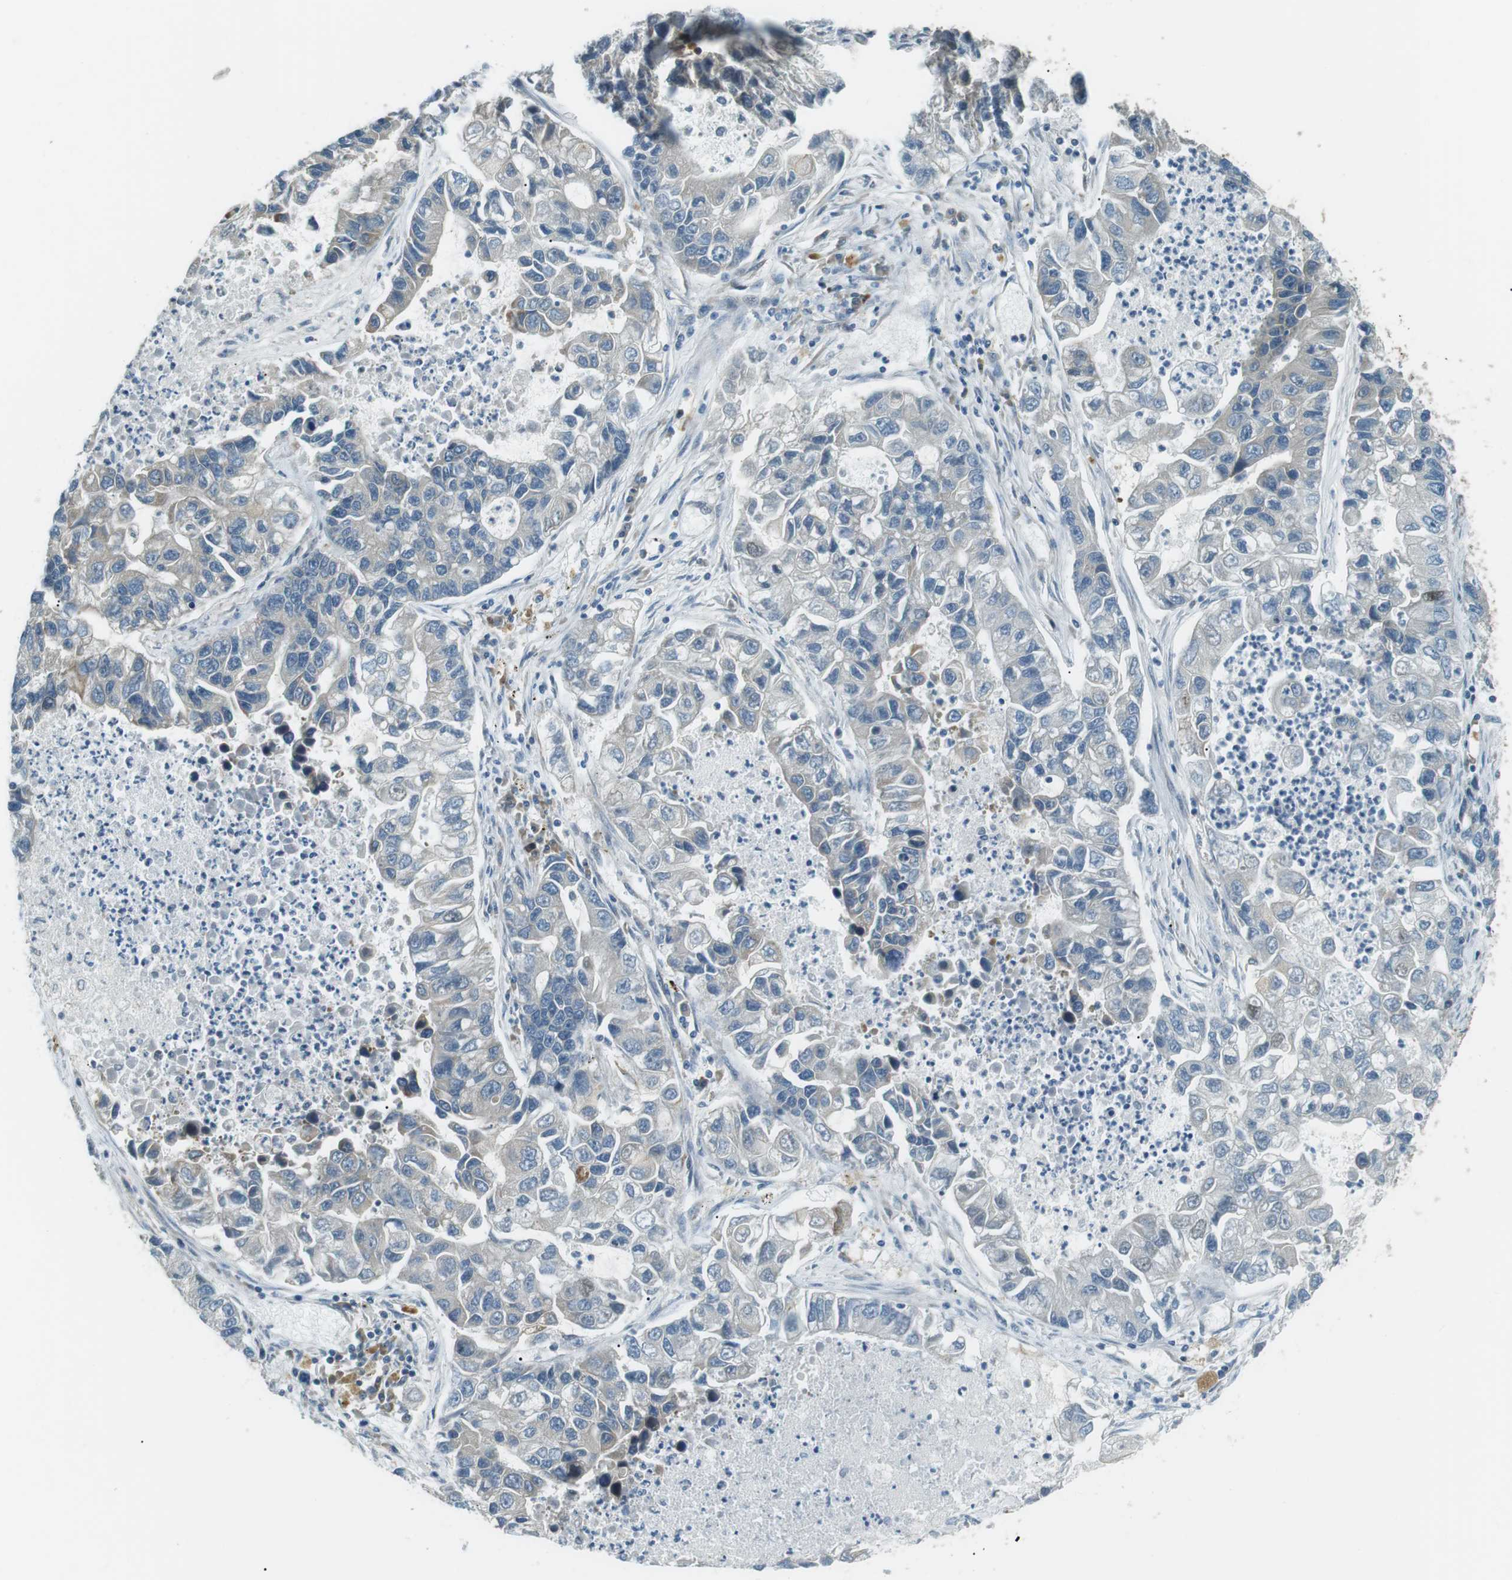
{"staining": {"intensity": "negative", "quantity": "none", "location": "none"}, "tissue": "lung cancer", "cell_type": "Tumor cells", "image_type": "cancer", "snomed": [{"axis": "morphology", "description": "Adenocarcinoma, NOS"}, {"axis": "topography", "description": "Lung"}], "caption": "This is a micrograph of IHC staining of lung adenocarcinoma, which shows no staining in tumor cells.", "gene": "TMEM74", "patient": {"sex": "female", "age": 51}}